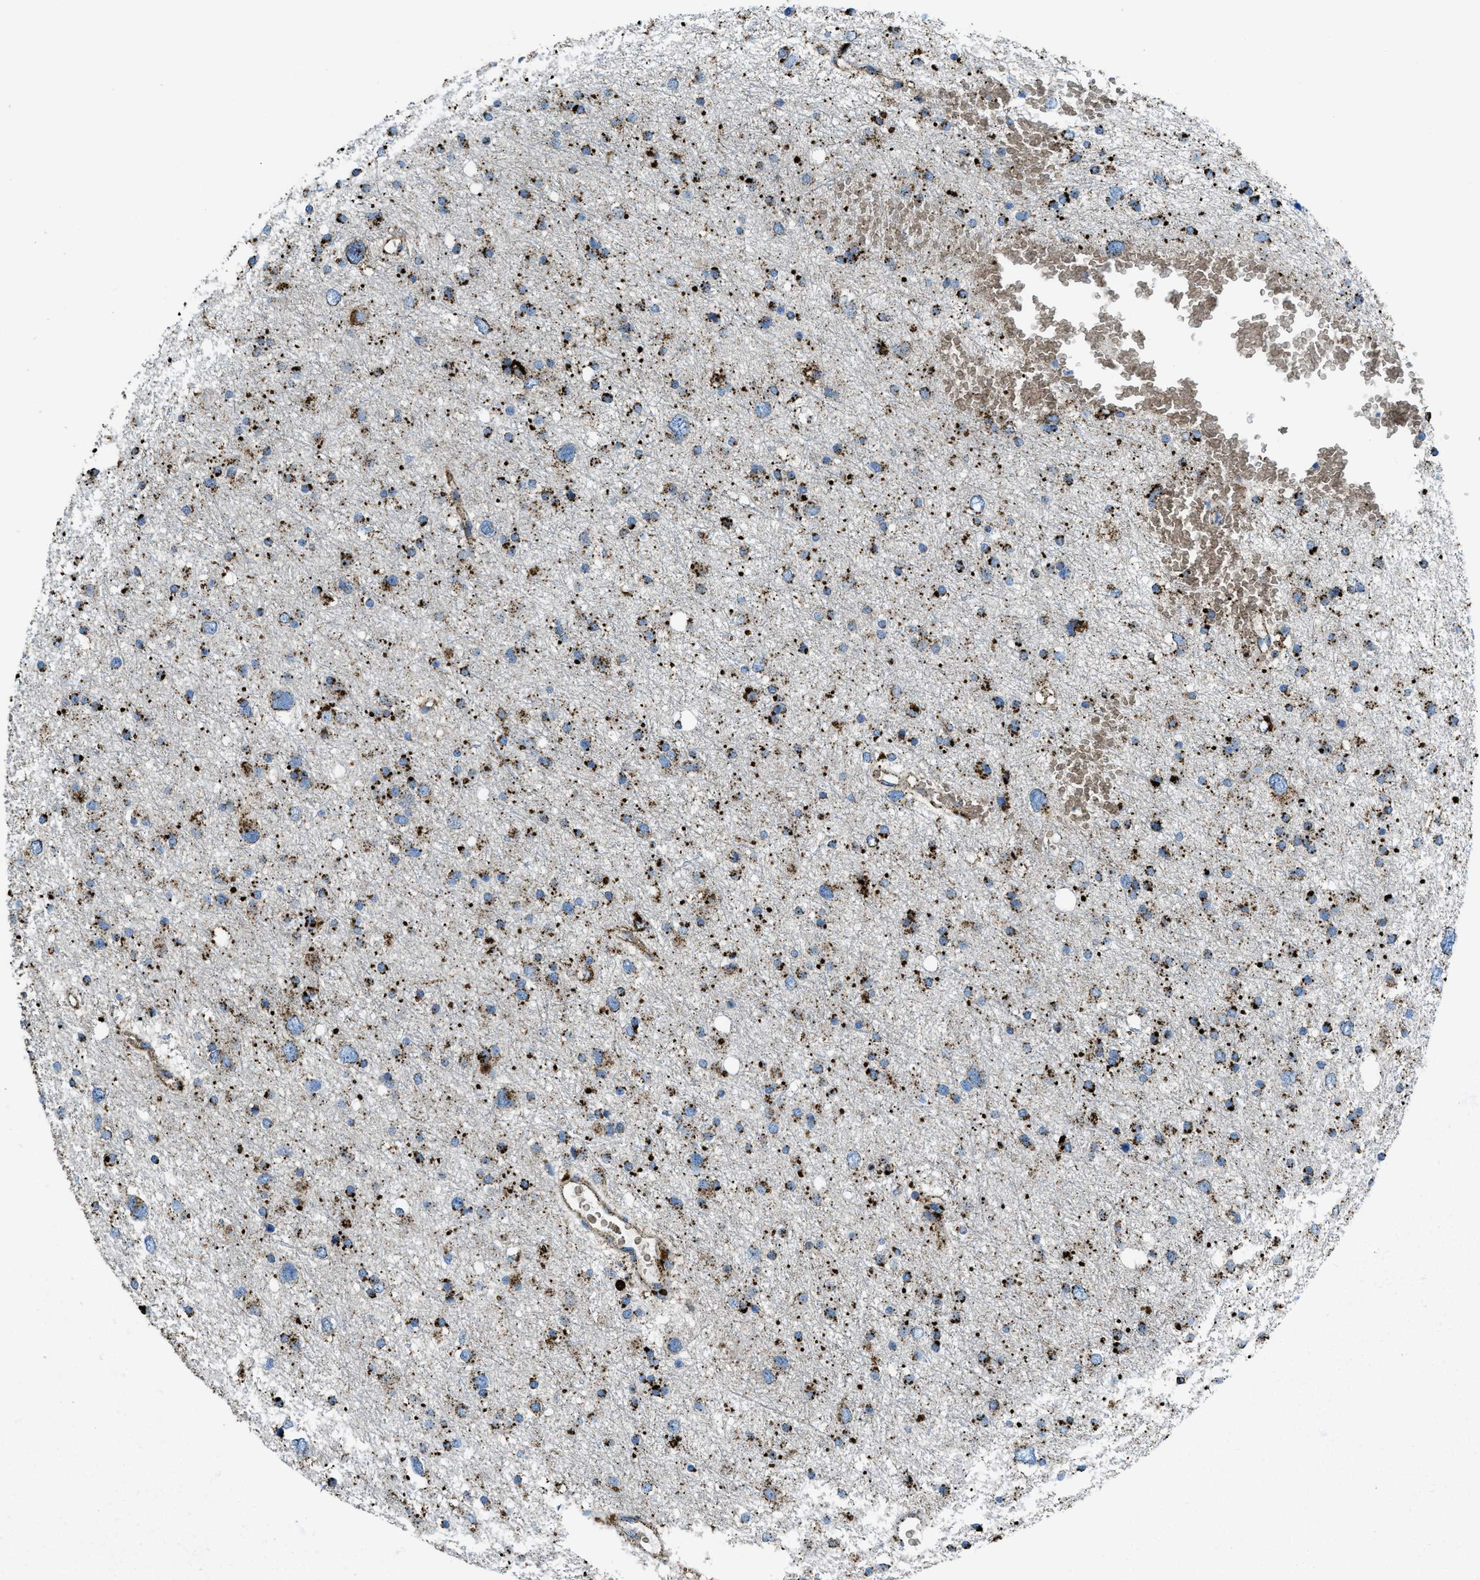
{"staining": {"intensity": "strong", "quantity": ">75%", "location": "cytoplasmic/membranous"}, "tissue": "glioma", "cell_type": "Tumor cells", "image_type": "cancer", "snomed": [{"axis": "morphology", "description": "Glioma, malignant, Low grade"}, {"axis": "topography", "description": "Brain"}], "caption": "Tumor cells exhibit high levels of strong cytoplasmic/membranous positivity in about >75% of cells in human malignant glioma (low-grade). Immunohistochemistry (ihc) stains the protein in brown and the nuclei are stained blue.", "gene": "SCARB2", "patient": {"sex": "female", "age": 37}}